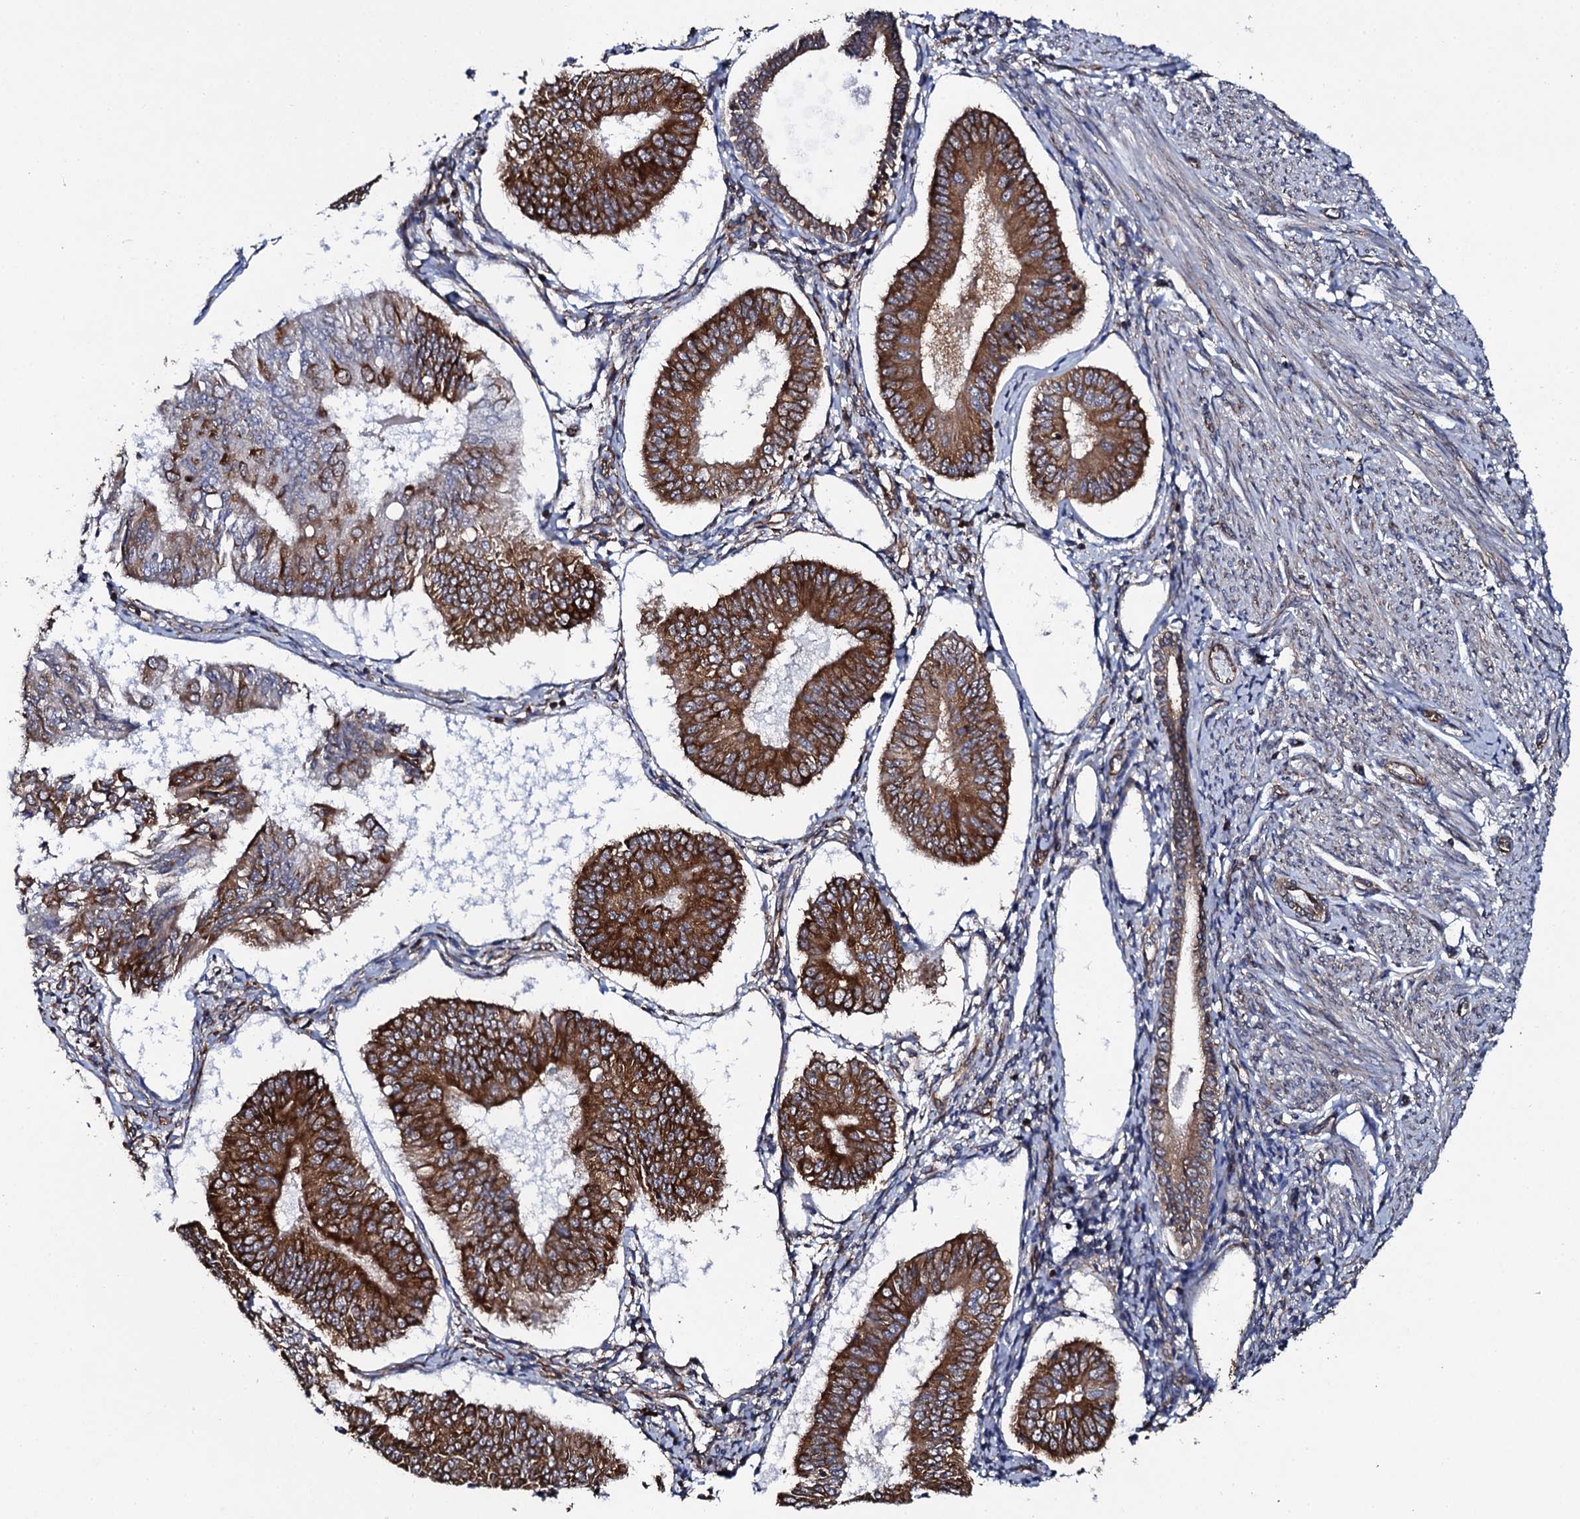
{"staining": {"intensity": "strong", "quantity": "25%-75%", "location": "cytoplasmic/membranous"}, "tissue": "endometrial cancer", "cell_type": "Tumor cells", "image_type": "cancer", "snomed": [{"axis": "morphology", "description": "Adenocarcinoma, NOS"}, {"axis": "topography", "description": "Endometrium"}], "caption": "This histopathology image displays endometrial adenocarcinoma stained with immunohistochemistry to label a protein in brown. The cytoplasmic/membranous of tumor cells show strong positivity for the protein. Nuclei are counter-stained blue.", "gene": "SPTY2D1", "patient": {"sex": "female", "age": 58}}